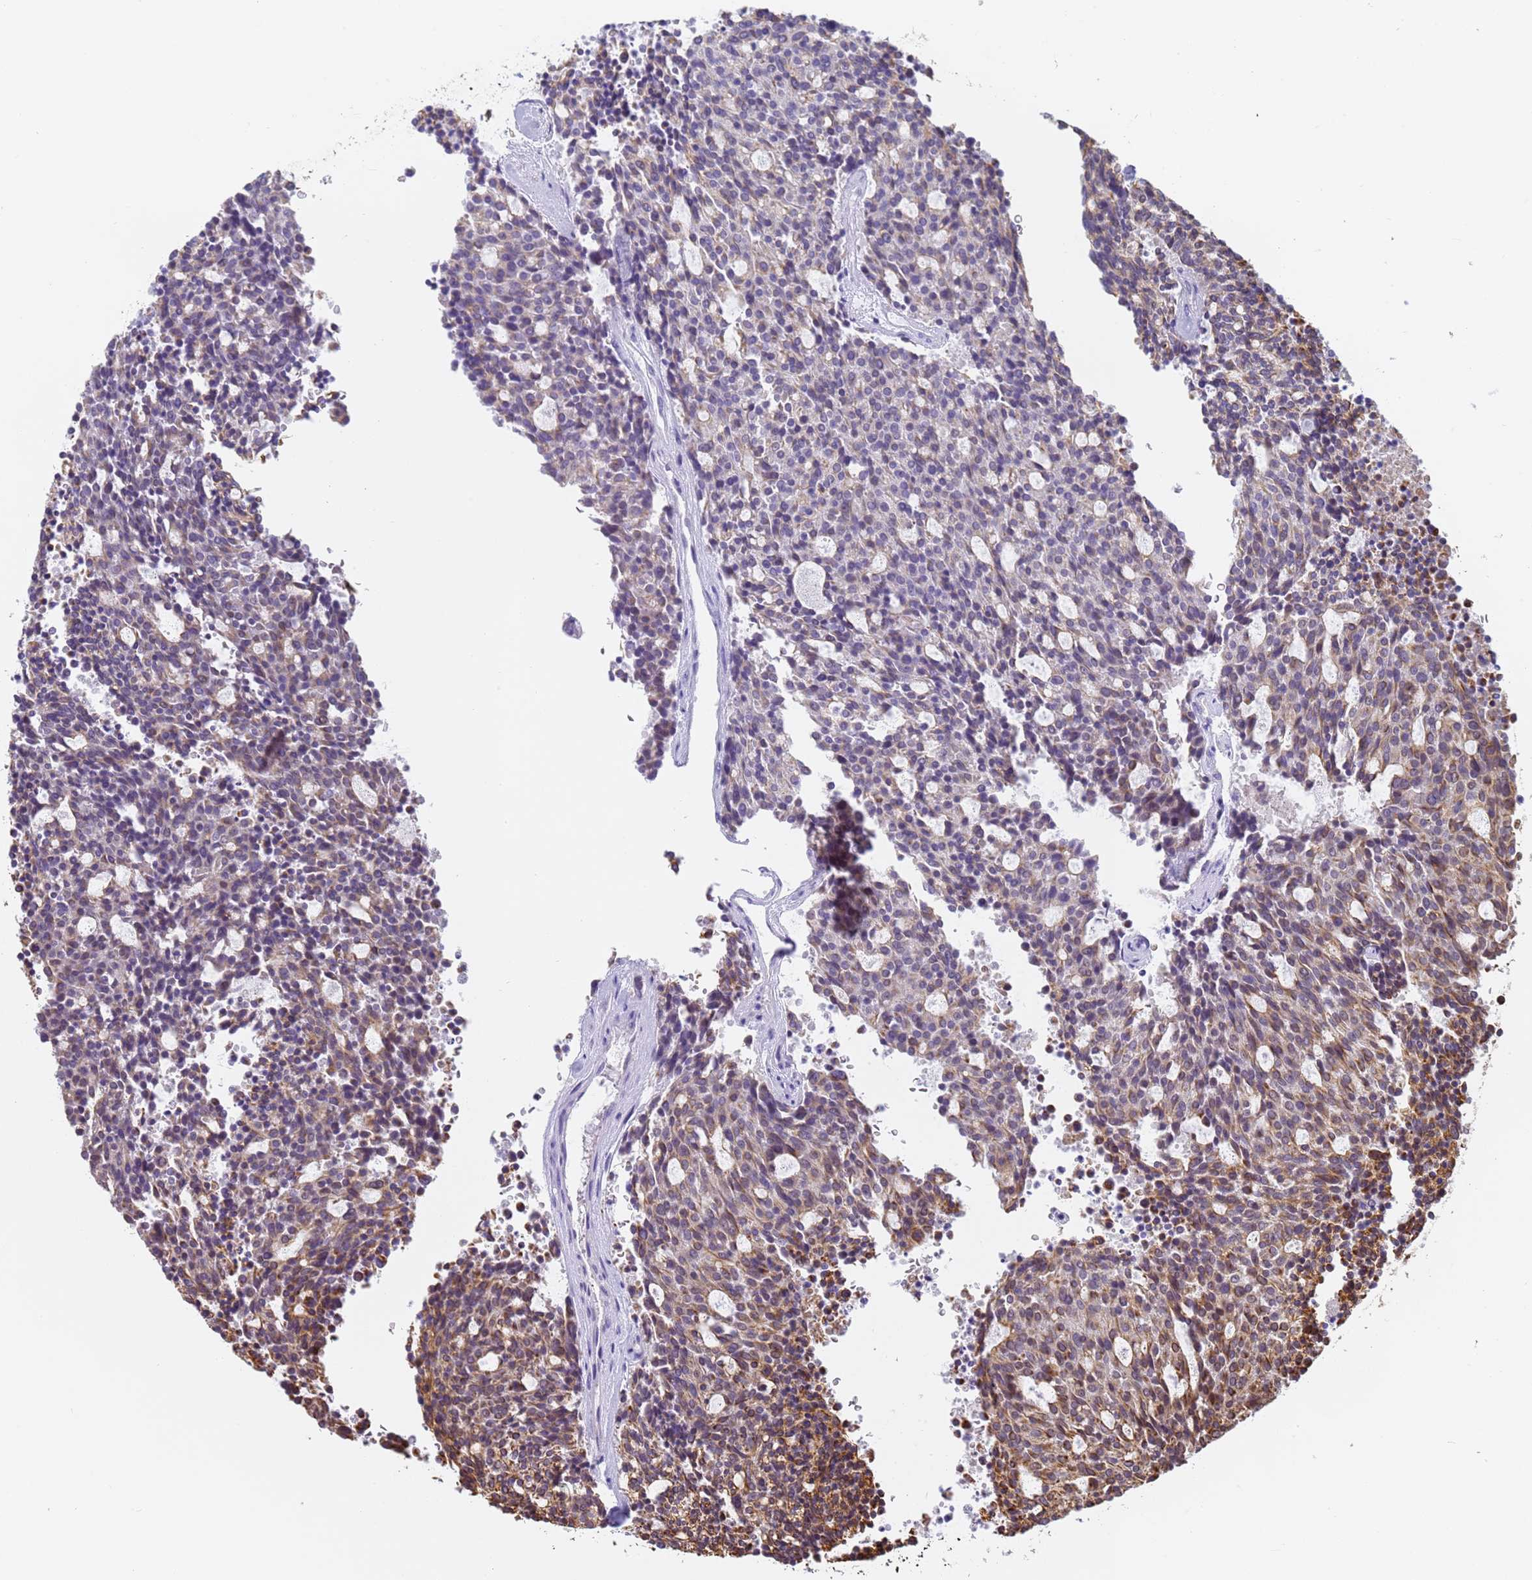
{"staining": {"intensity": "moderate", "quantity": "<25%", "location": "cytoplasmic/membranous"}, "tissue": "carcinoid", "cell_type": "Tumor cells", "image_type": "cancer", "snomed": [{"axis": "morphology", "description": "Carcinoid, malignant, NOS"}, {"axis": "topography", "description": "Pancreas"}], "caption": "Carcinoid stained with a brown dye displays moderate cytoplasmic/membranous positive positivity in about <25% of tumor cells.", "gene": "VWA3A", "patient": {"sex": "female", "age": 54}}